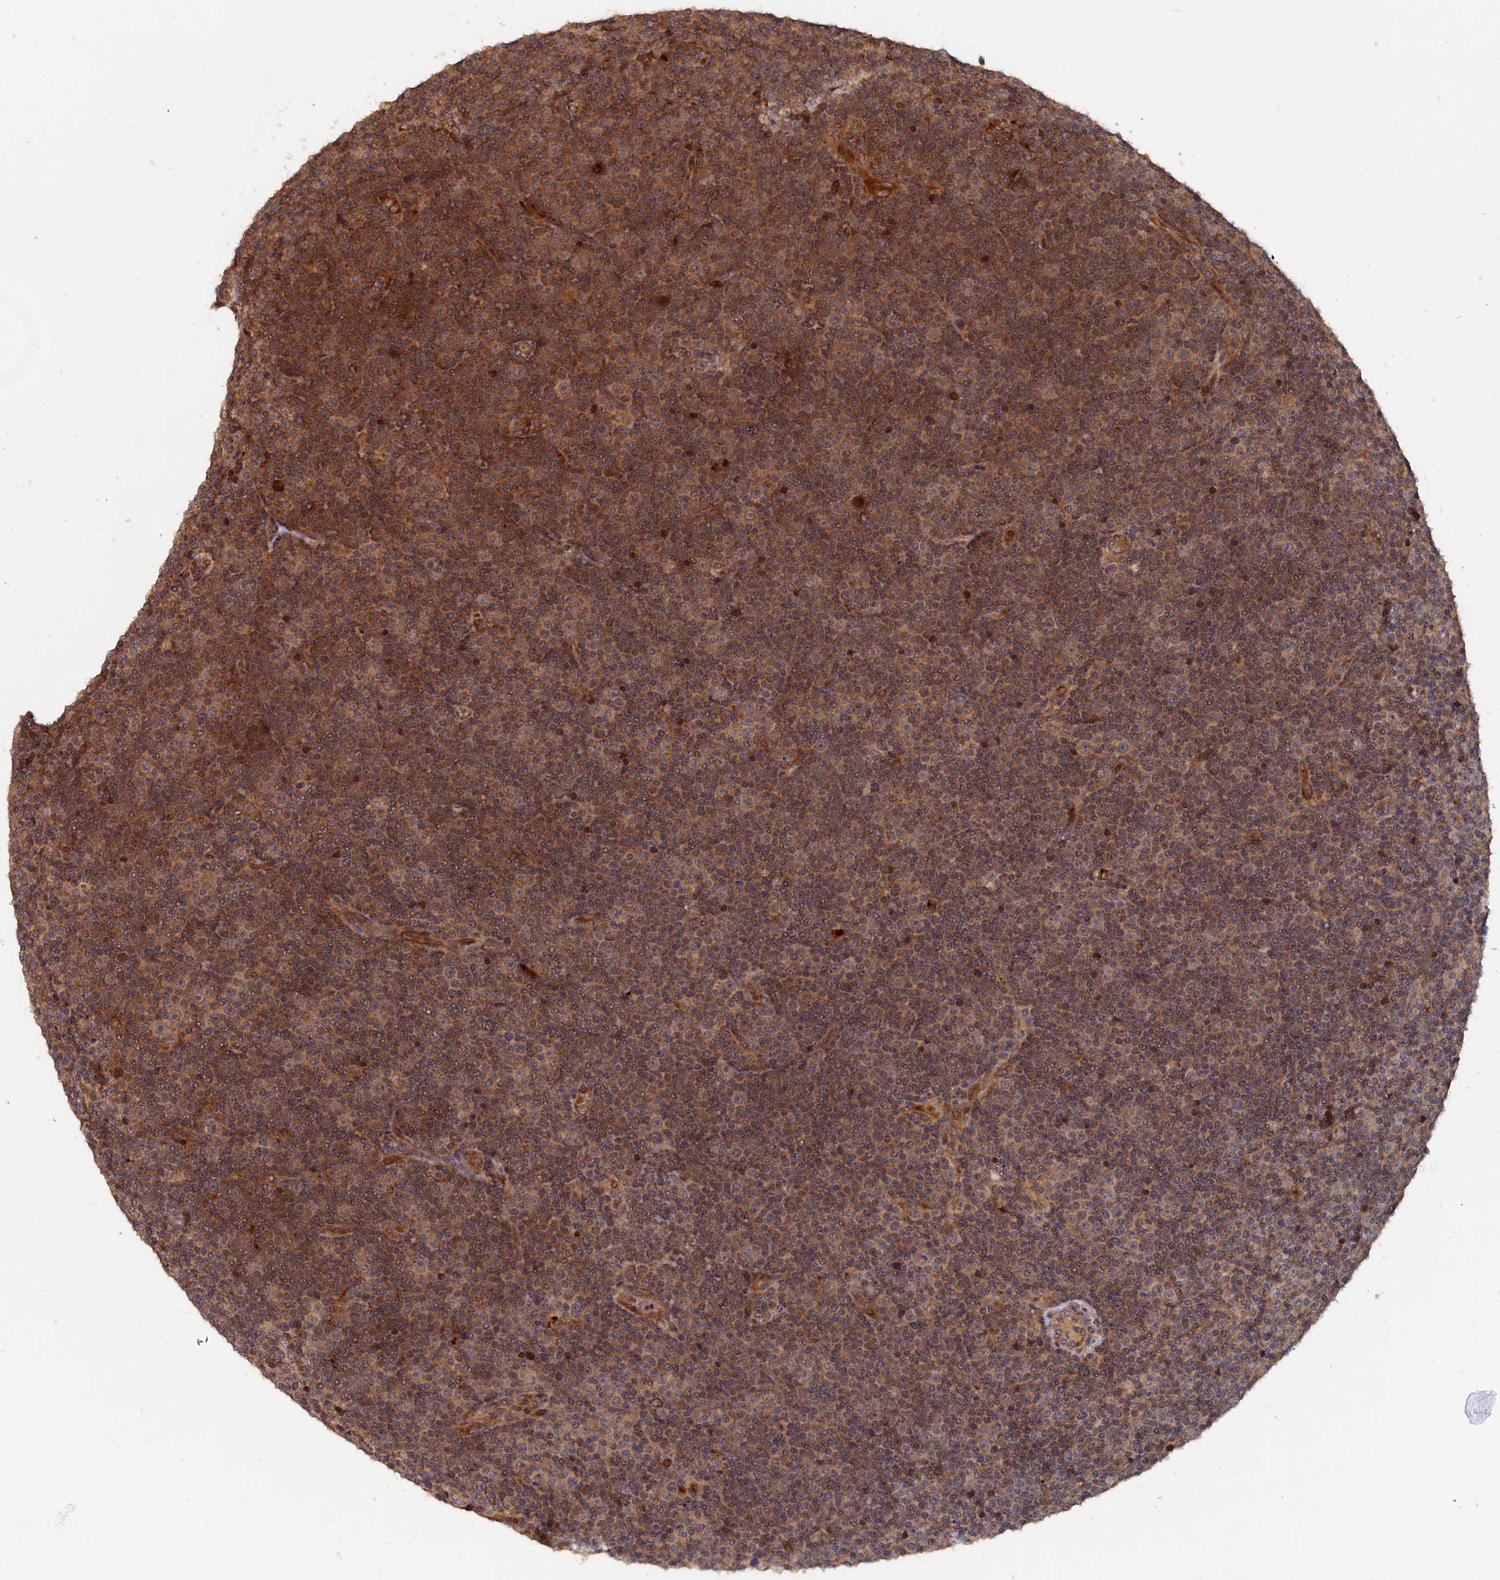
{"staining": {"intensity": "moderate", "quantity": "25%-75%", "location": "cytoplasmic/membranous"}, "tissue": "lymphoma", "cell_type": "Tumor cells", "image_type": "cancer", "snomed": [{"axis": "morphology", "description": "Malignant lymphoma, non-Hodgkin's type, Low grade"}, {"axis": "topography", "description": "Lymph node"}], "caption": "Protein staining of malignant lymphoma, non-Hodgkin's type (low-grade) tissue displays moderate cytoplasmic/membranous staining in approximately 25%-75% of tumor cells. (DAB (3,3'-diaminobenzidine) = brown stain, brightfield microscopy at high magnification).", "gene": "TRAPPC2L", "patient": {"sex": "female", "age": 67}}